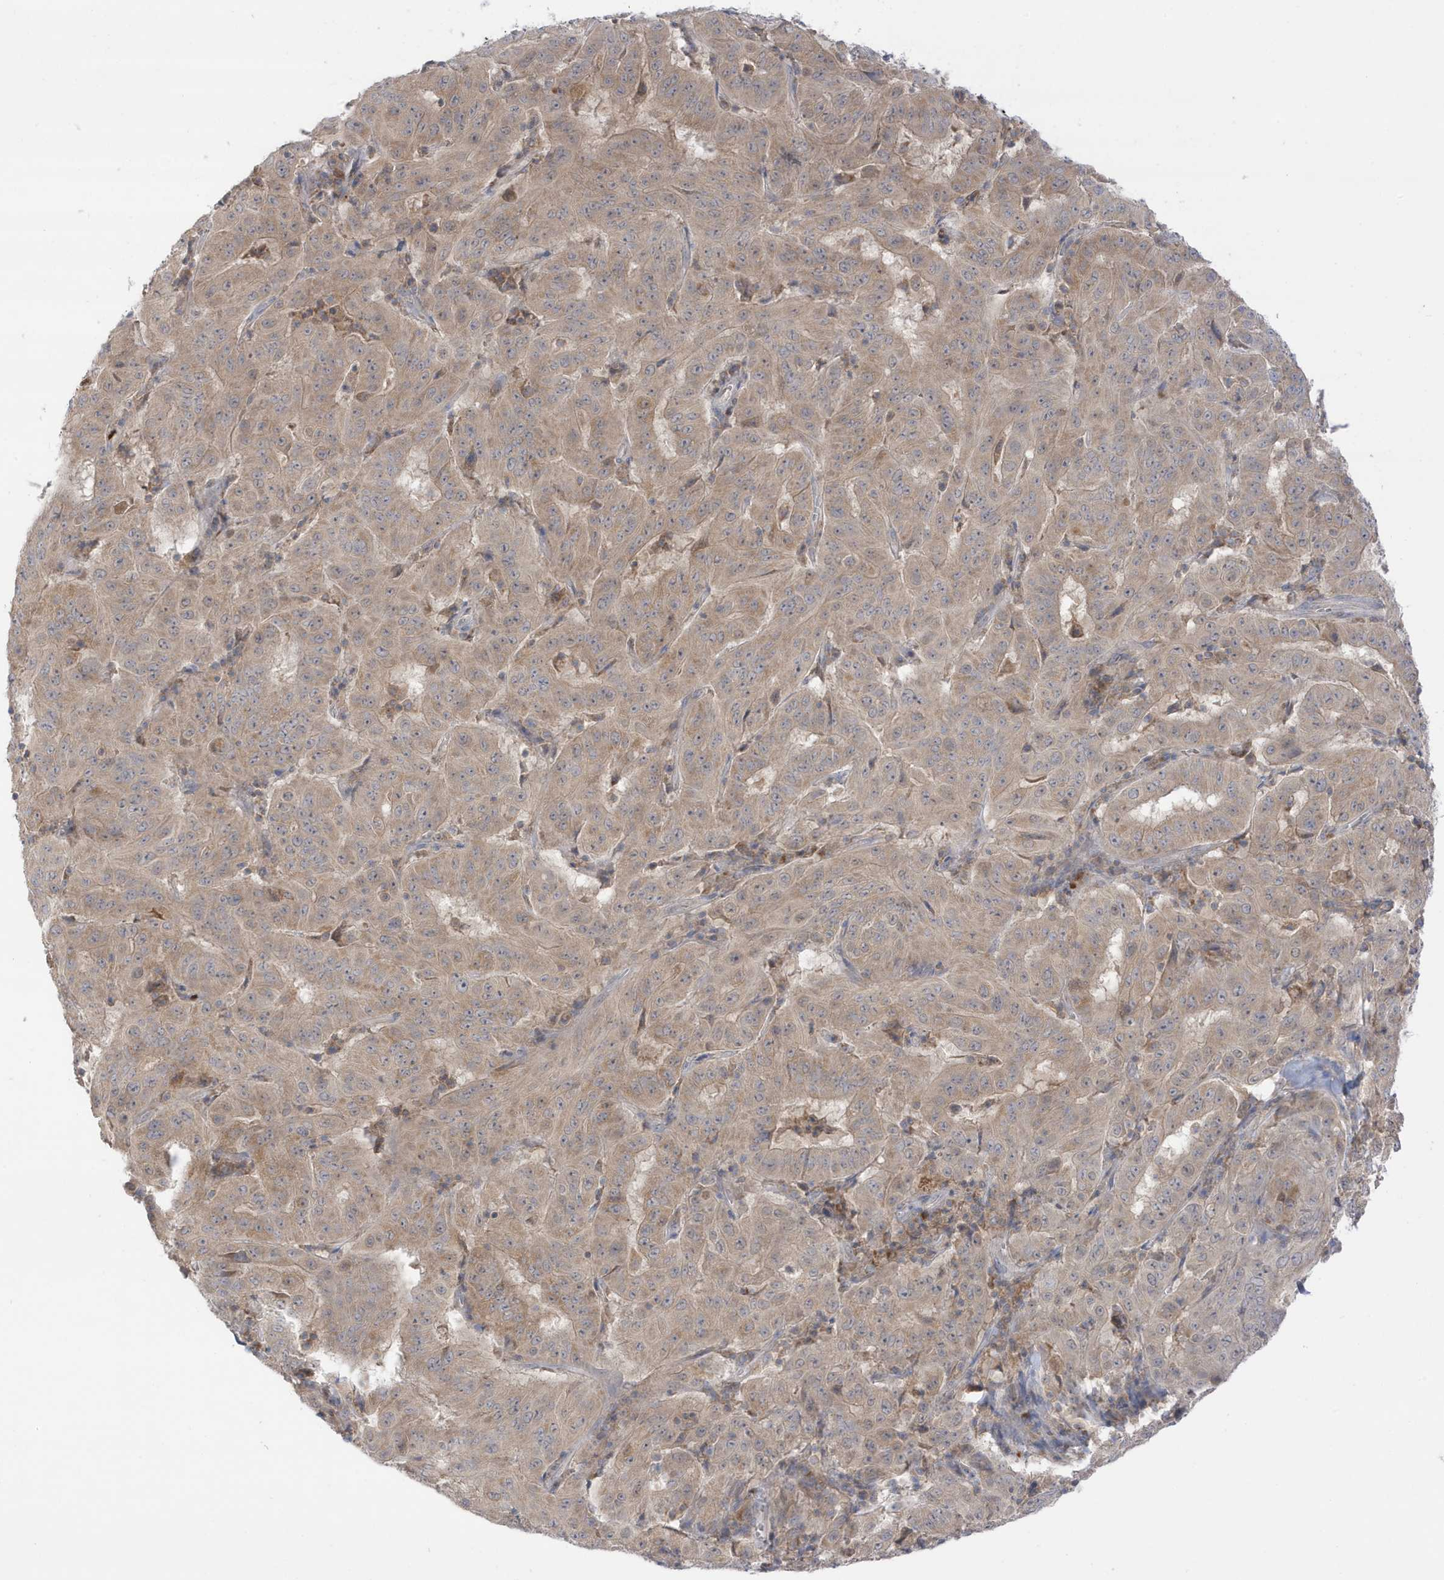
{"staining": {"intensity": "moderate", "quantity": ">75%", "location": "cytoplasmic/membranous"}, "tissue": "pancreatic cancer", "cell_type": "Tumor cells", "image_type": "cancer", "snomed": [{"axis": "morphology", "description": "Adenocarcinoma, NOS"}, {"axis": "topography", "description": "Pancreas"}], "caption": "Pancreatic cancer stained with a protein marker displays moderate staining in tumor cells.", "gene": "NPPC", "patient": {"sex": "male", "age": 63}}